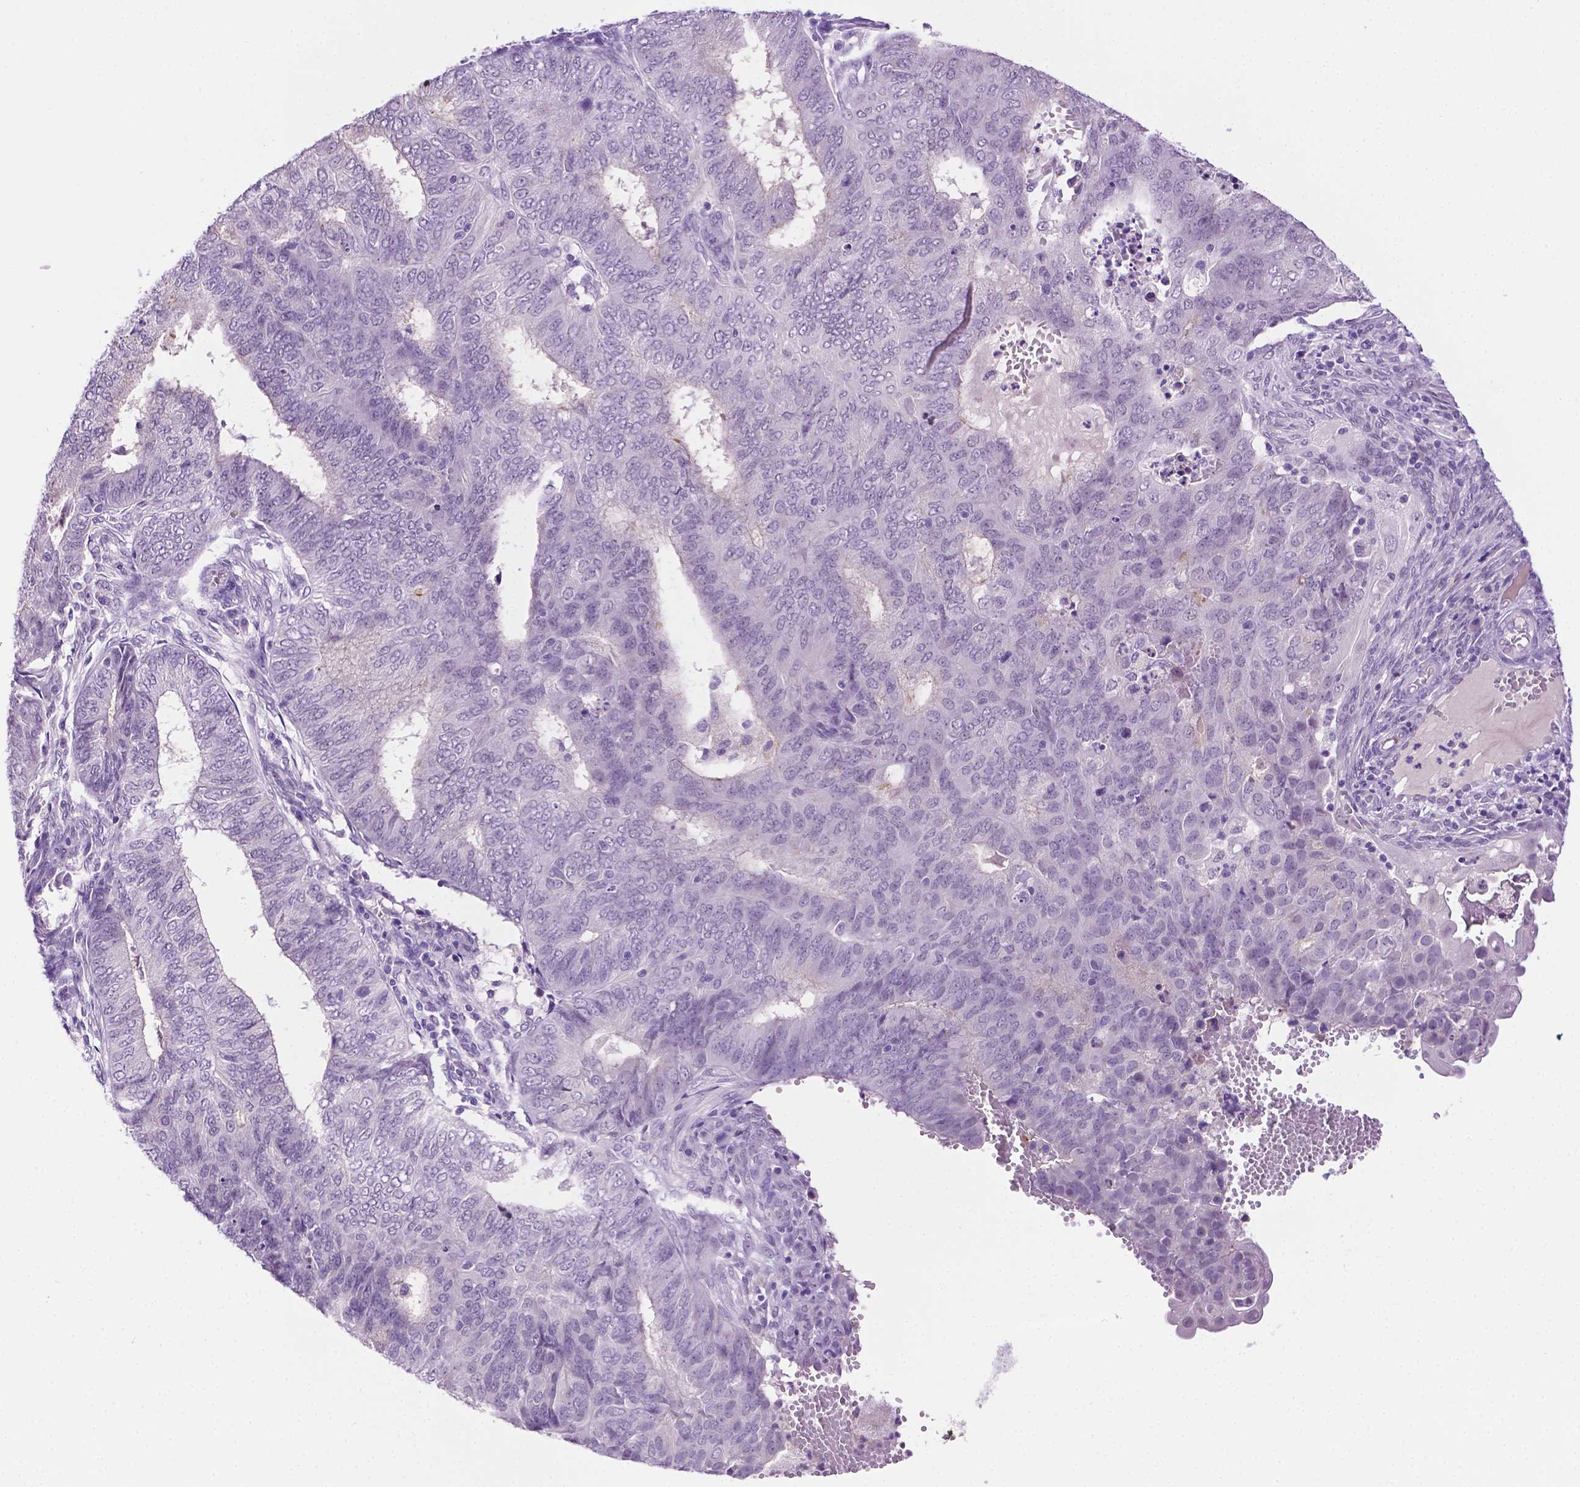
{"staining": {"intensity": "negative", "quantity": "none", "location": "none"}, "tissue": "endometrial cancer", "cell_type": "Tumor cells", "image_type": "cancer", "snomed": [{"axis": "morphology", "description": "Adenocarcinoma, NOS"}, {"axis": "topography", "description": "Endometrium"}], "caption": "Tumor cells are negative for brown protein staining in endometrial cancer.", "gene": "MMP27", "patient": {"sex": "female", "age": 62}}